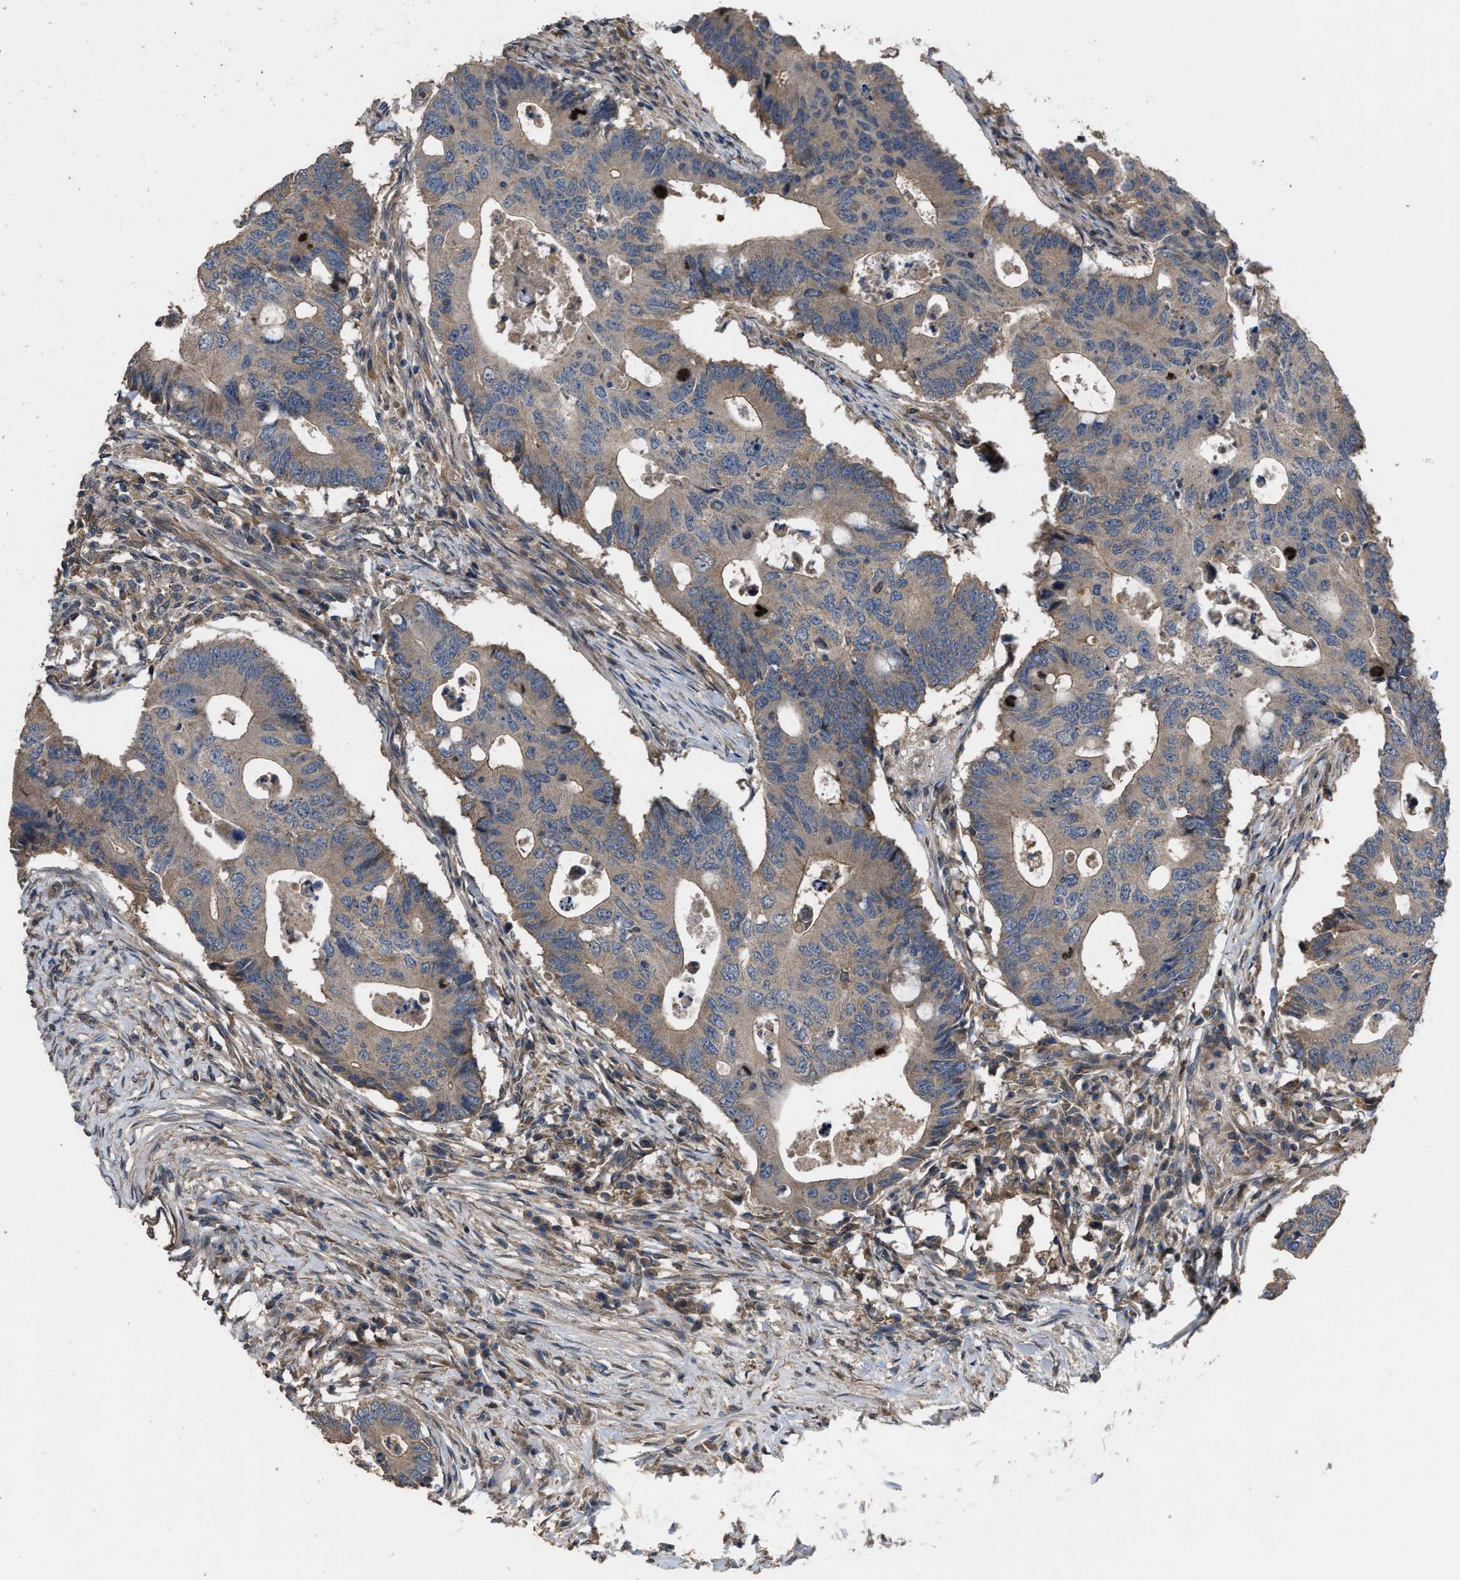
{"staining": {"intensity": "weak", "quantity": ">75%", "location": "cytoplasmic/membranous"}, "tissue": "colorectal cancer", "cell_type": "Tumor cells", "image_type": "cancer", "snomed": [{"axis": "morphology", "description": "Adenocarcinoma, NOS"}, {"axis": "topography", "description": "Colon"}], "caption": "Colorectal adenocarcinoma was stained to show a protein in brown. There is low levels of weak cytoplasmic/membranous staining in approximately >75% of tumor cells.", "gene": "UTRN", "patient": {"sex": "male", "age": 71}}